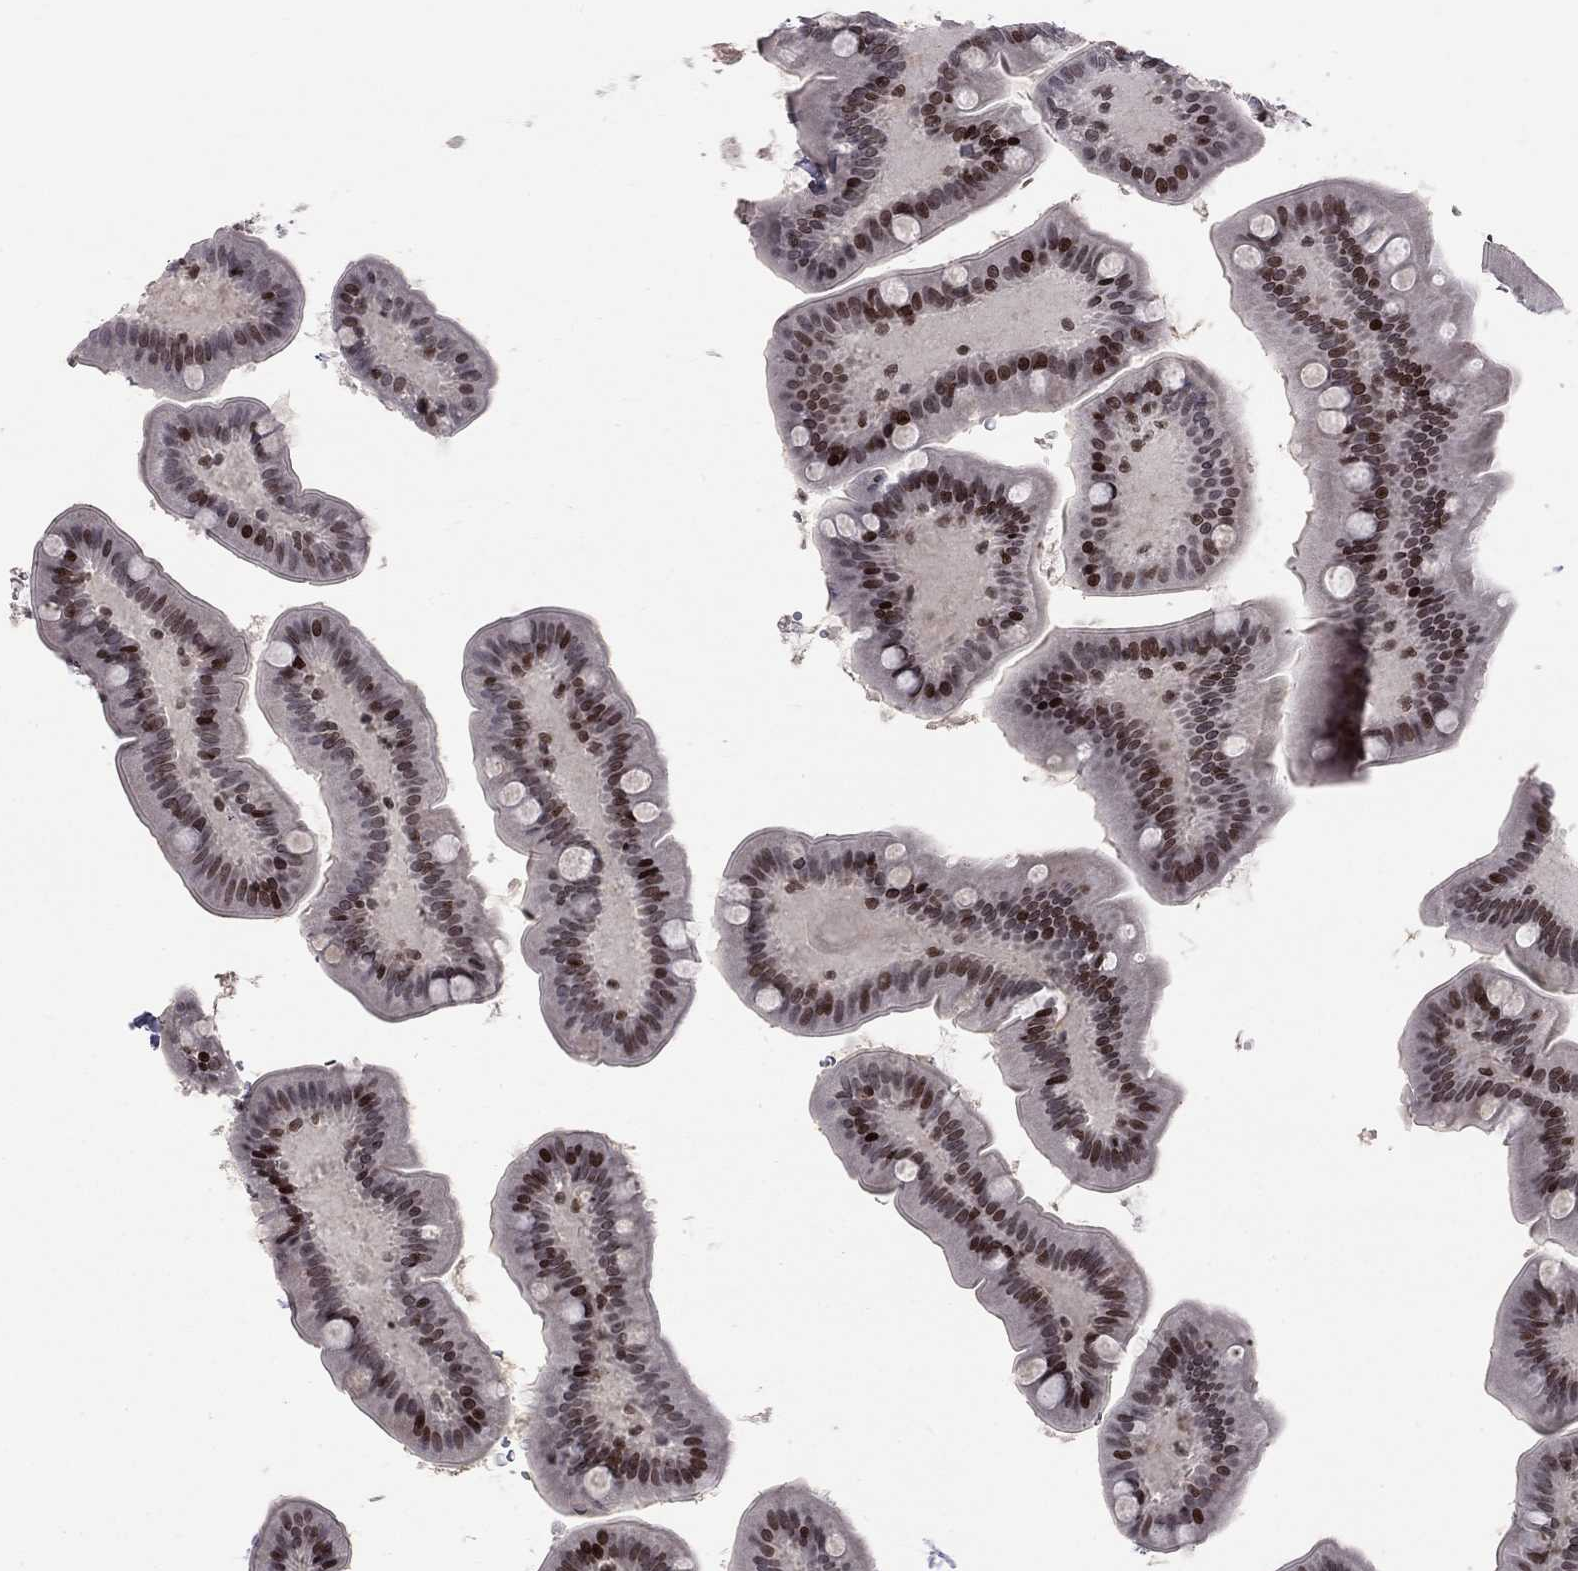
{"staining": {"intensity": "strong", "quantity": "25%-75%", "location": "nuclear"}, "tissue": "small intestine", "cell_type": "Glandular cells", "image_type": "normal", "snomed": [{"axis": "morphology", "description": "Normal tissue, NOS"}, {"axis": "topography", "description": "Small intestine"}], "caption": "Small intestine stained with DAB immunohistochemistry (IHC) reveals high levels of strong nuclear positivity in approximately 25%-75% of glandular cells.", "gene": "RNASEH2C", "patient": {"sex": "male", "age": 66}}